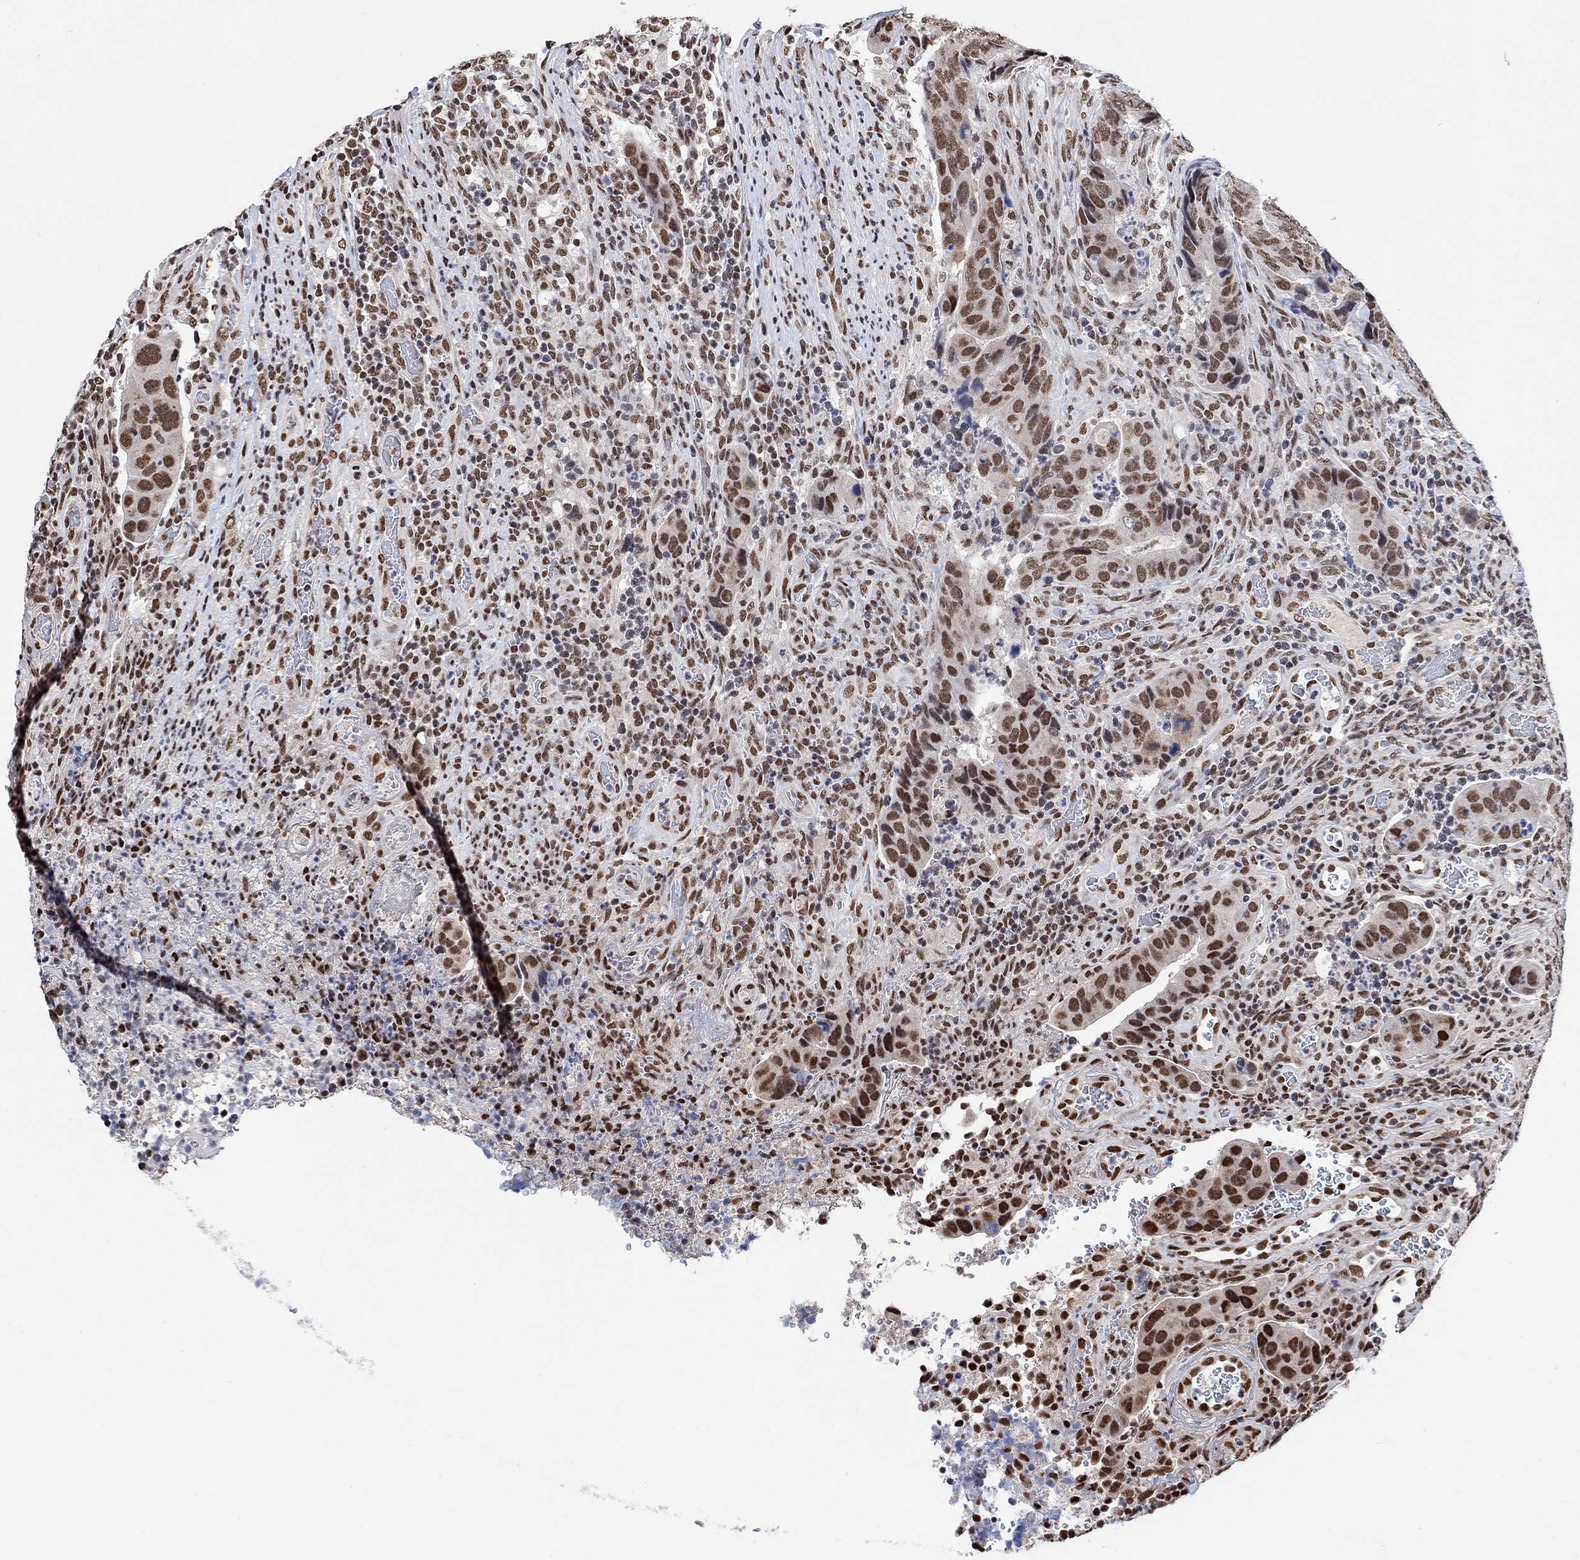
{"staining": {"intensity": "moderate", "quantity": ">75%", "location": "nuclear"}, "tissue": "colorectal cancer", "cell_type": "Tumor cells", "image_type": "cancer", "snomed": [{"axis": "morphology", "description": "Adenocarcinoma, NOS"}, {"axis": "topography", "description": "Colon"}], "caption": "This photomicrograph shows colorectal adenocarcinoma stained with IHC to label a protein in brown. The nuclear of tumor cells show moderate positivity for the protein. Nuclei are counter-stained blue.", "gene": "USP39", "patient": {"sex": "female", "age": 56}}